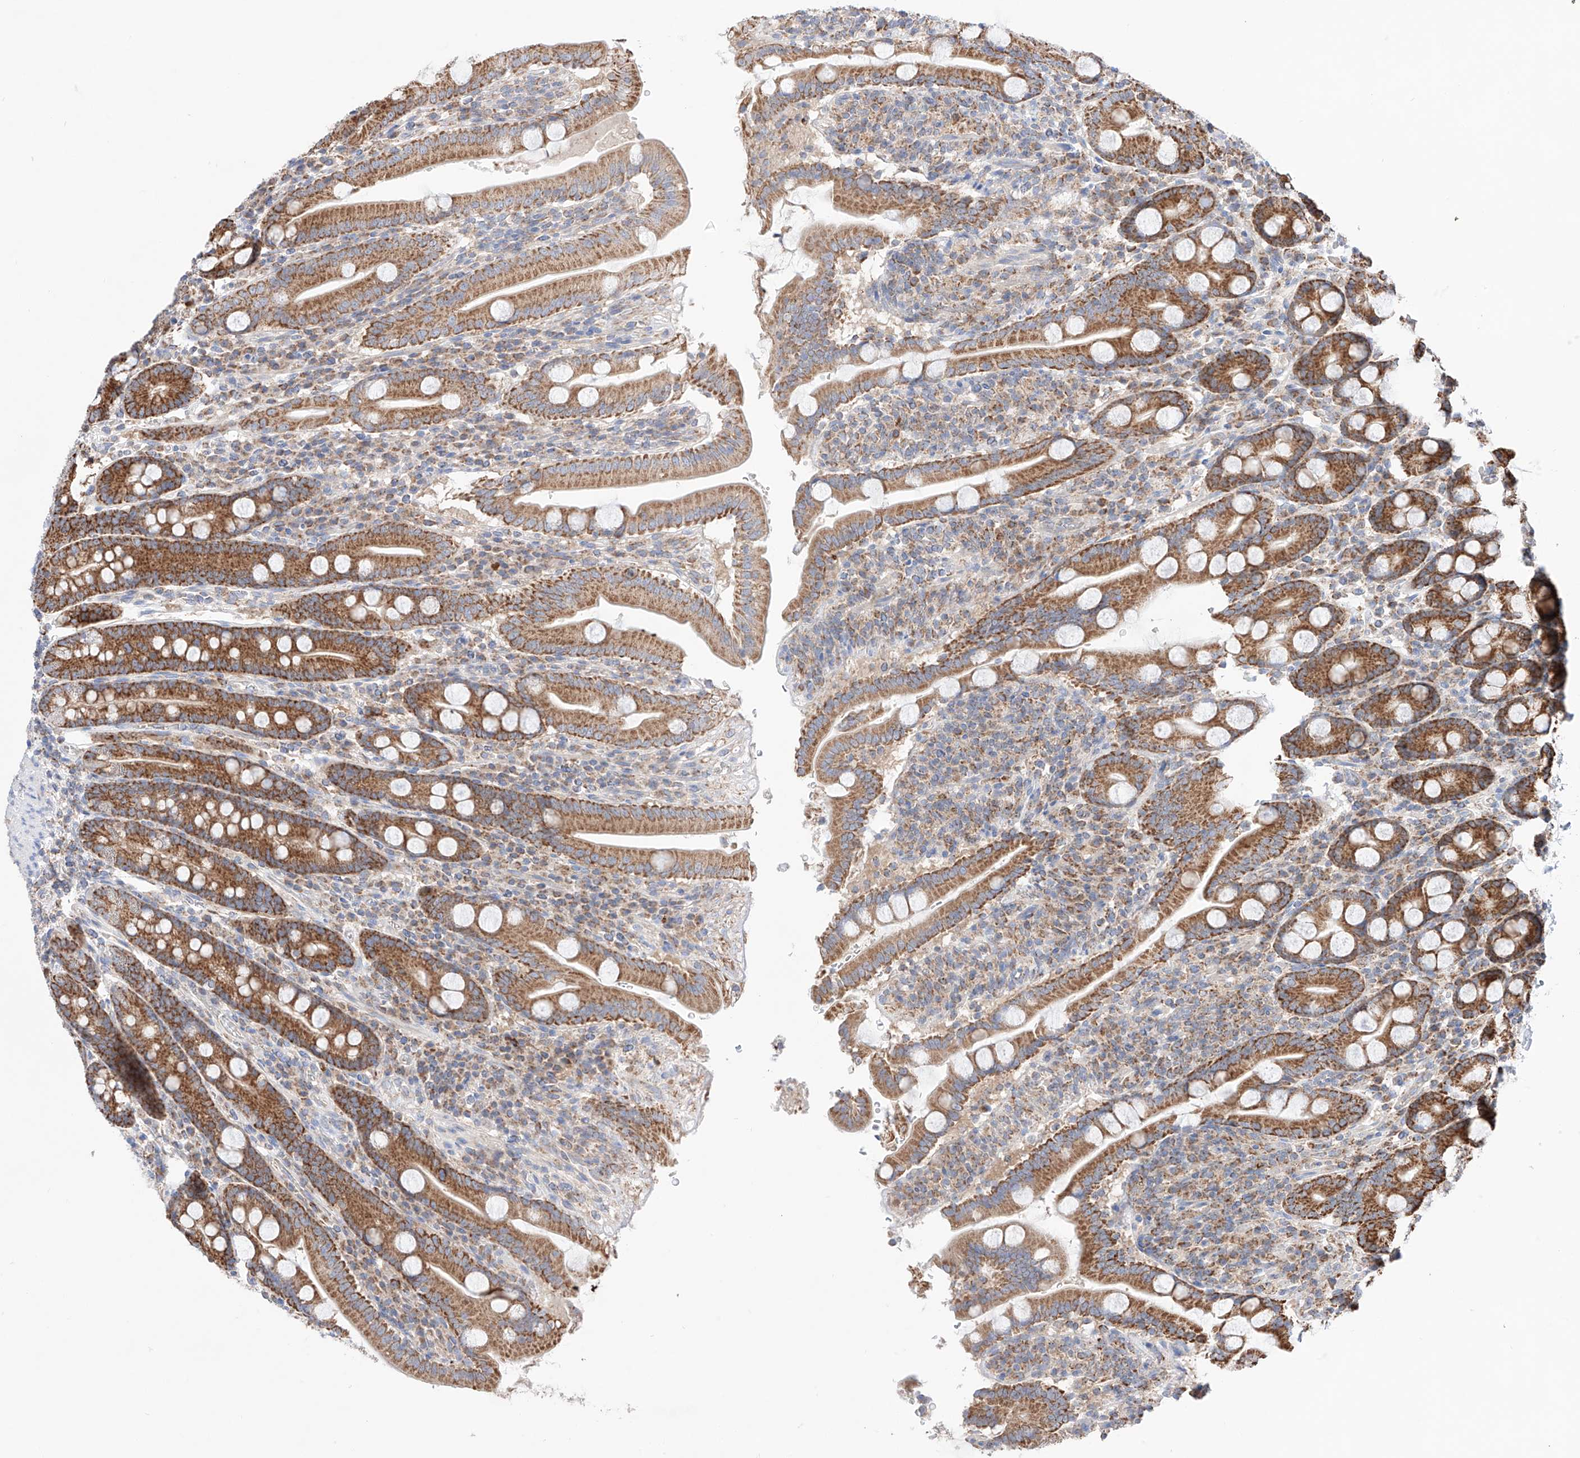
{"staining": {"intensity": "strong", "quantity": ">75%", "location": "cytoplasmic/membranous"}, "tissue": "duodenum", "cell_type": "Glandular cells", "image_type": "normal", "snomed": [{"axis": "morphology", "description": "Normal tissue, NOS"}, {"axis": "topography", "description": "Duodenum"}], "caption": "DAB immunohistochemical staining of benign human duodenum displays strong cytoplasmic/membranous protein positivity in about >75% of glandular cells. Nuclei are stained in blue.", "gene": "KTI12", "patient": {"sex": "male", "age": 35}}